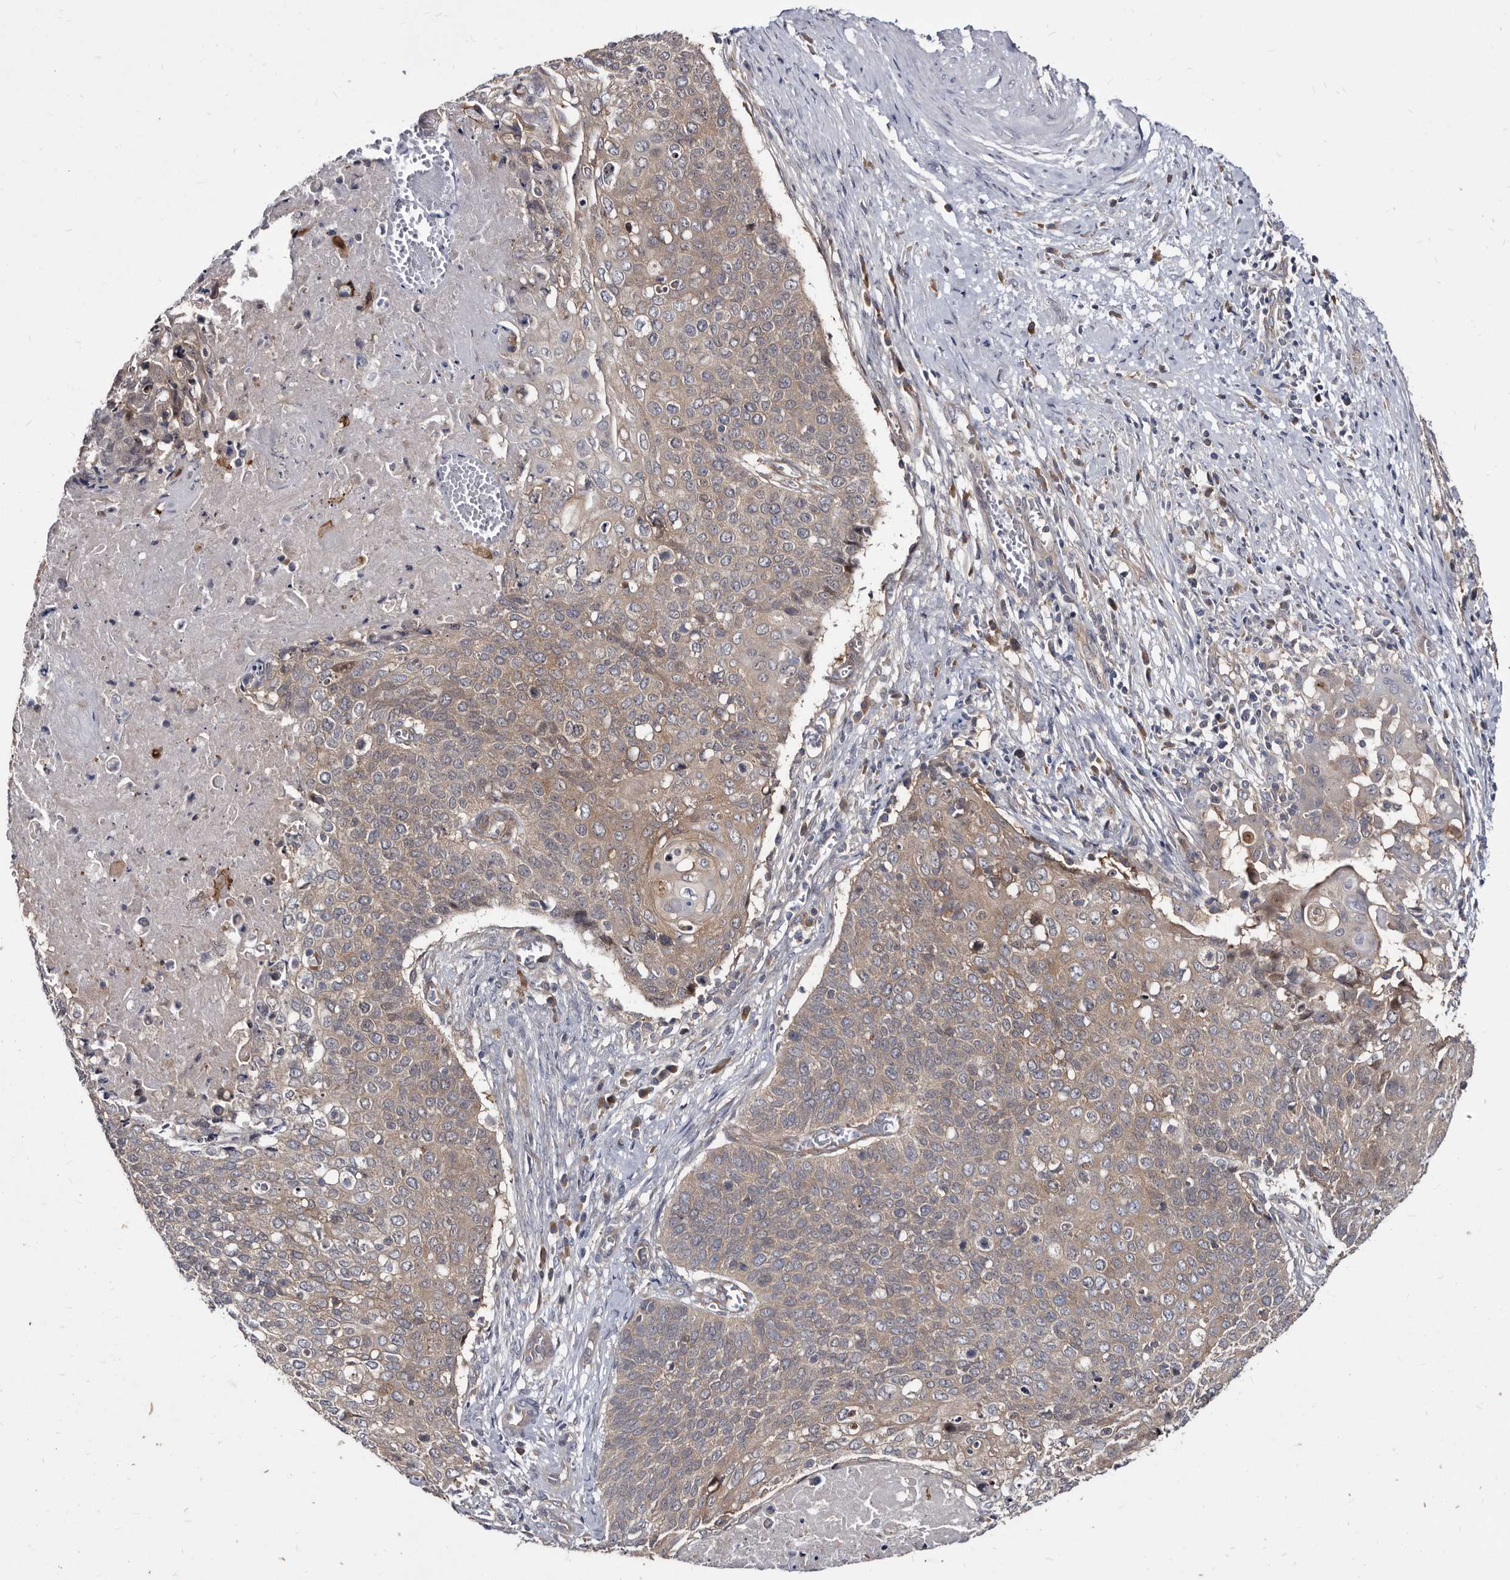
{"staining": {"intensity": "weak", "quantity": ">75%", "location": "cytoplasmic/membranous"}, "tissue": "cervical cancer", "cell_type": "Tumor cells", "image_type": "cancer", "snomed": [{"axis": "morphology", "description": "Squamous cell carcinoma, NOS"}, {"axis": "topography", "description": "Cervix"}], "caption": "Weak cytoplasmic/membranous protein staining is appreciated in approximately >75% of tumor cells in squamous cell carcinoma (cervical). Nuclei are stained in blue.", "gene": "ABCF2", "patient": {"sex": "female", "age": 39}}